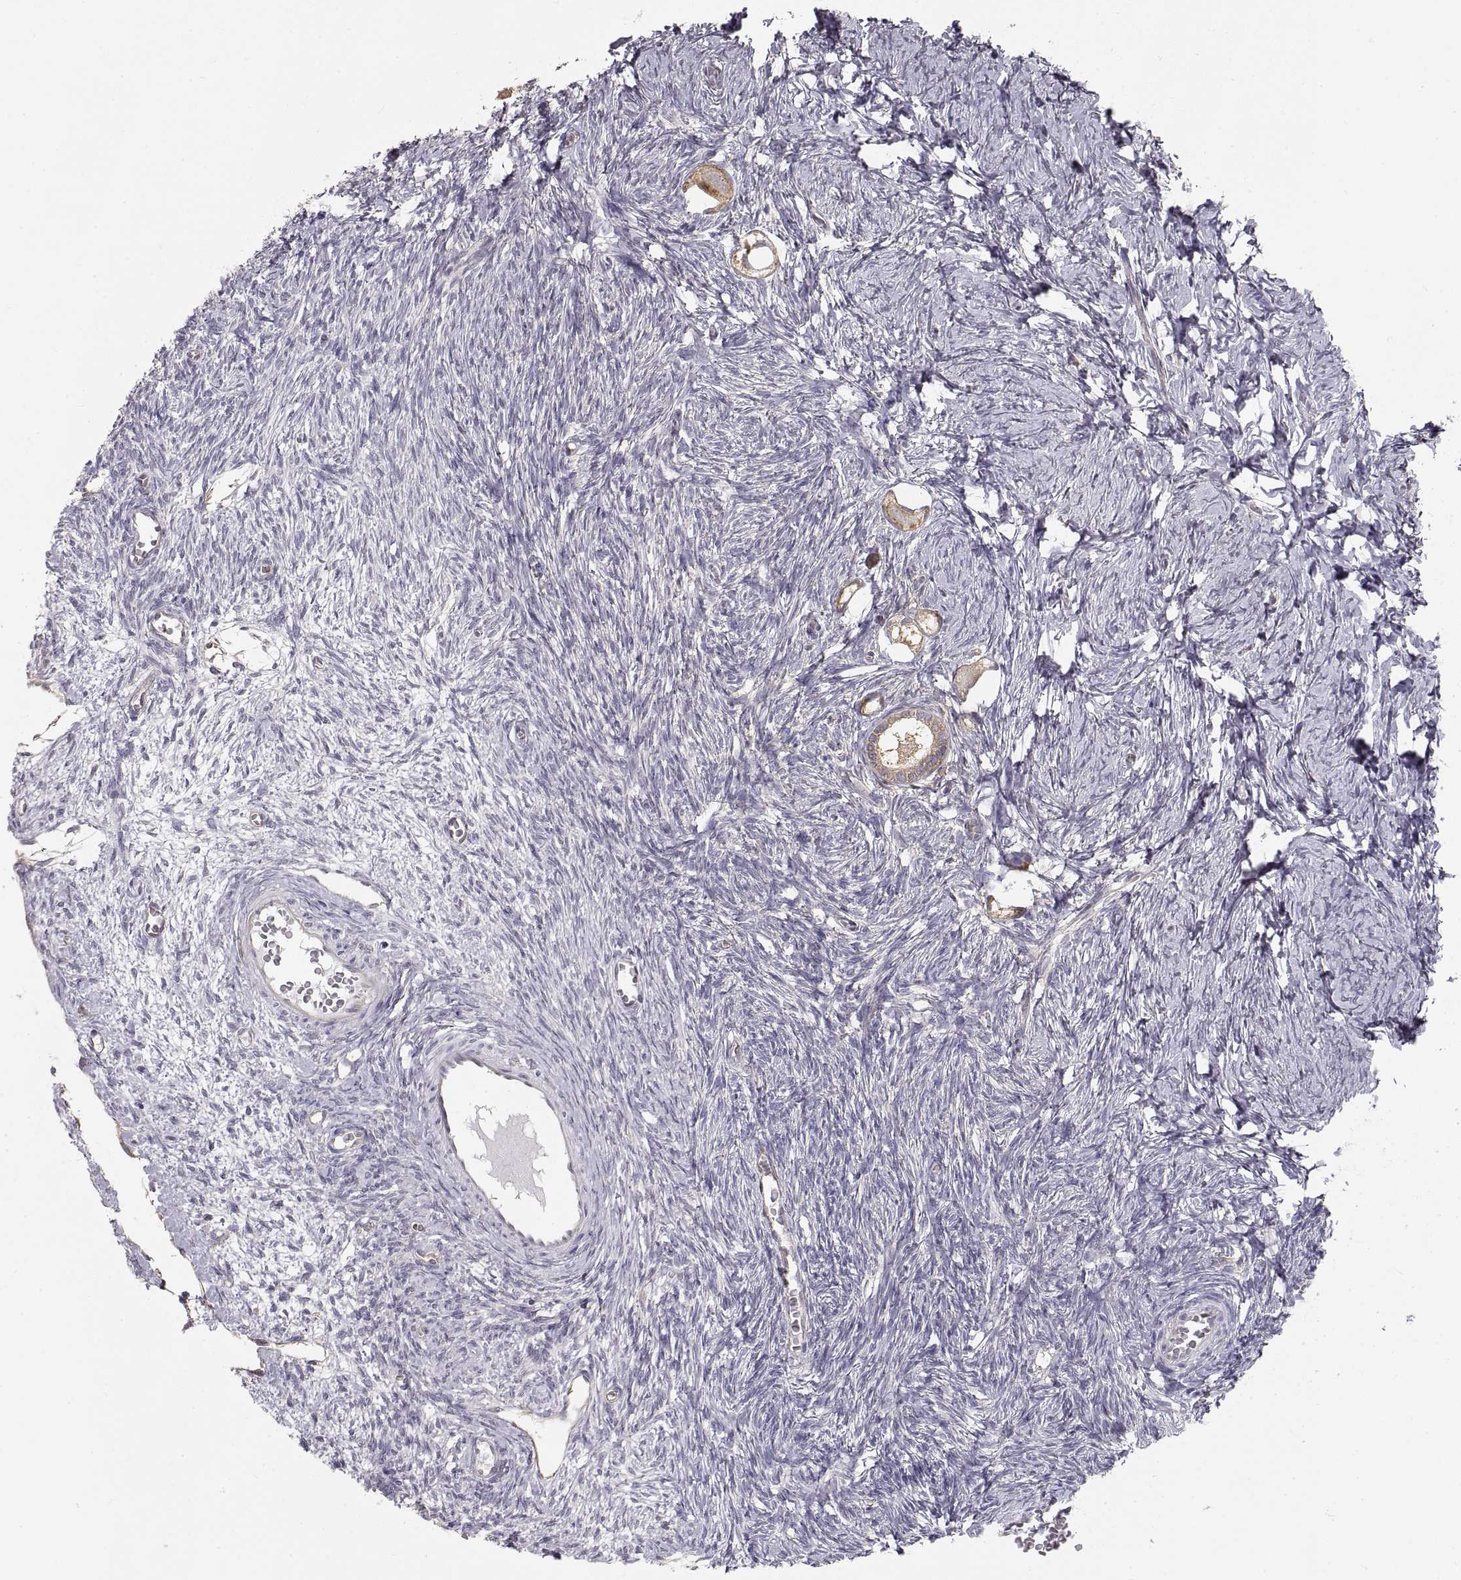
{"staining": {"intensity": "moderate", "quantity": "25%-75%", "location": "cytoplasmic/membranous"}, "tissue": "ovary", "cell_type": "Follicle cells", "image_type": "normal", "snomed": [{"axis": "morphology", "description": "Normal tissue, NOS"}, {"axis": "topography", "description": "Ovary"}], "caption": "Brown immunohistochemical staining in normal human ovary reveals moderate cytoplasmic/membranous expression in about 25%-75% of follicle cells.", "gene": "HSP90AB1", "patient": {"sex": "female", "age": 27}}